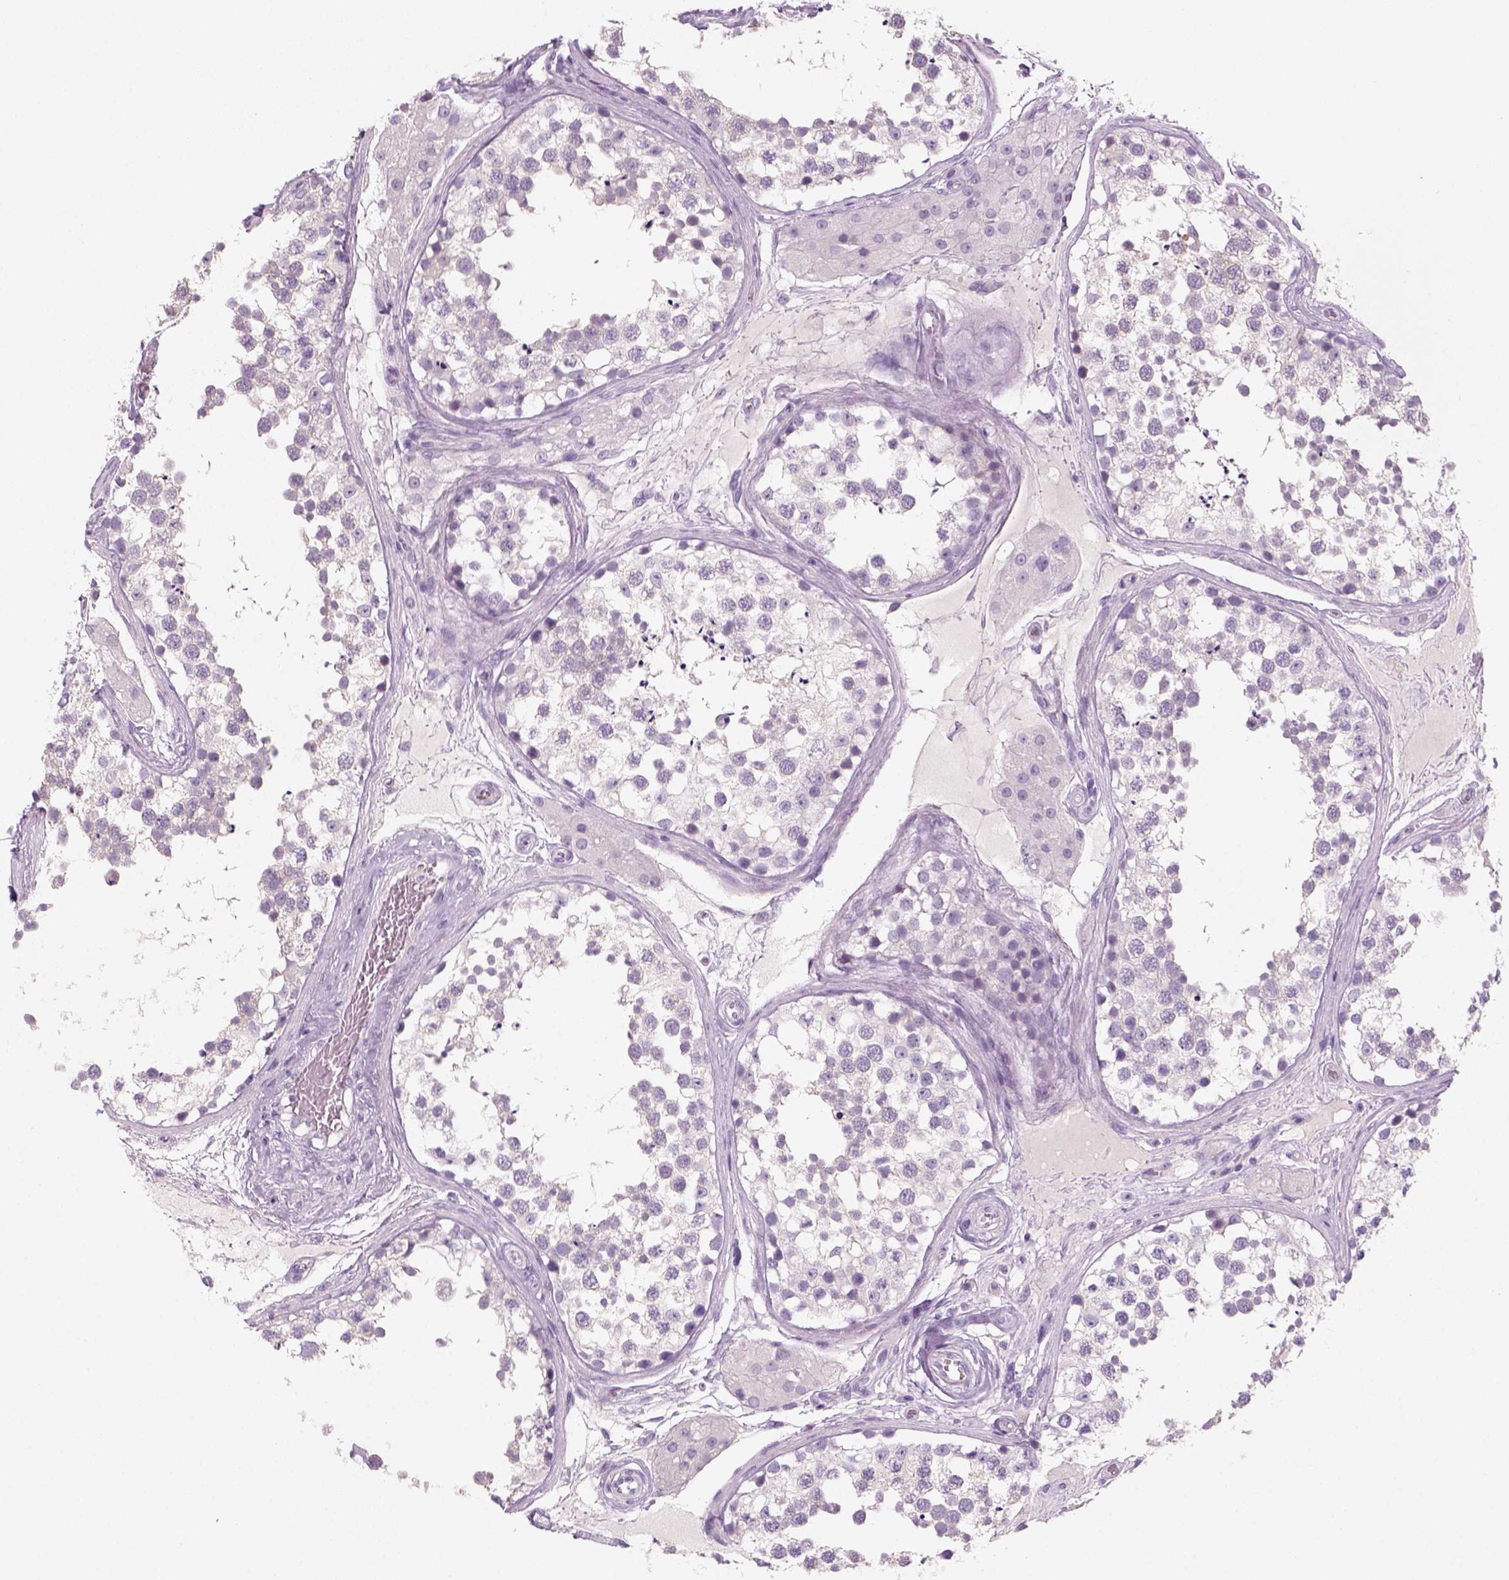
{"staining": {"intensity": "negative", "quantity": "none", "location": "none"}, "tissue": "testis", "cell_type": "Cells in seminiferous ducts", "image_type": "normal", "snomed": [{"axis": "morphology", "description": "Normal tissue, NOS"}, {"axis": "morphology", "description": "Seminoma, NOS"}, {"axis": "topography", "description": "Testis"}], "caption": "An immunohistochemistry (IHC) histopathology image of normal testis is shown. There is no staining in cells in seminiferous ducts of testis.", "gene": "KRT25", "patient": {"sex": "male", "age": 65}}